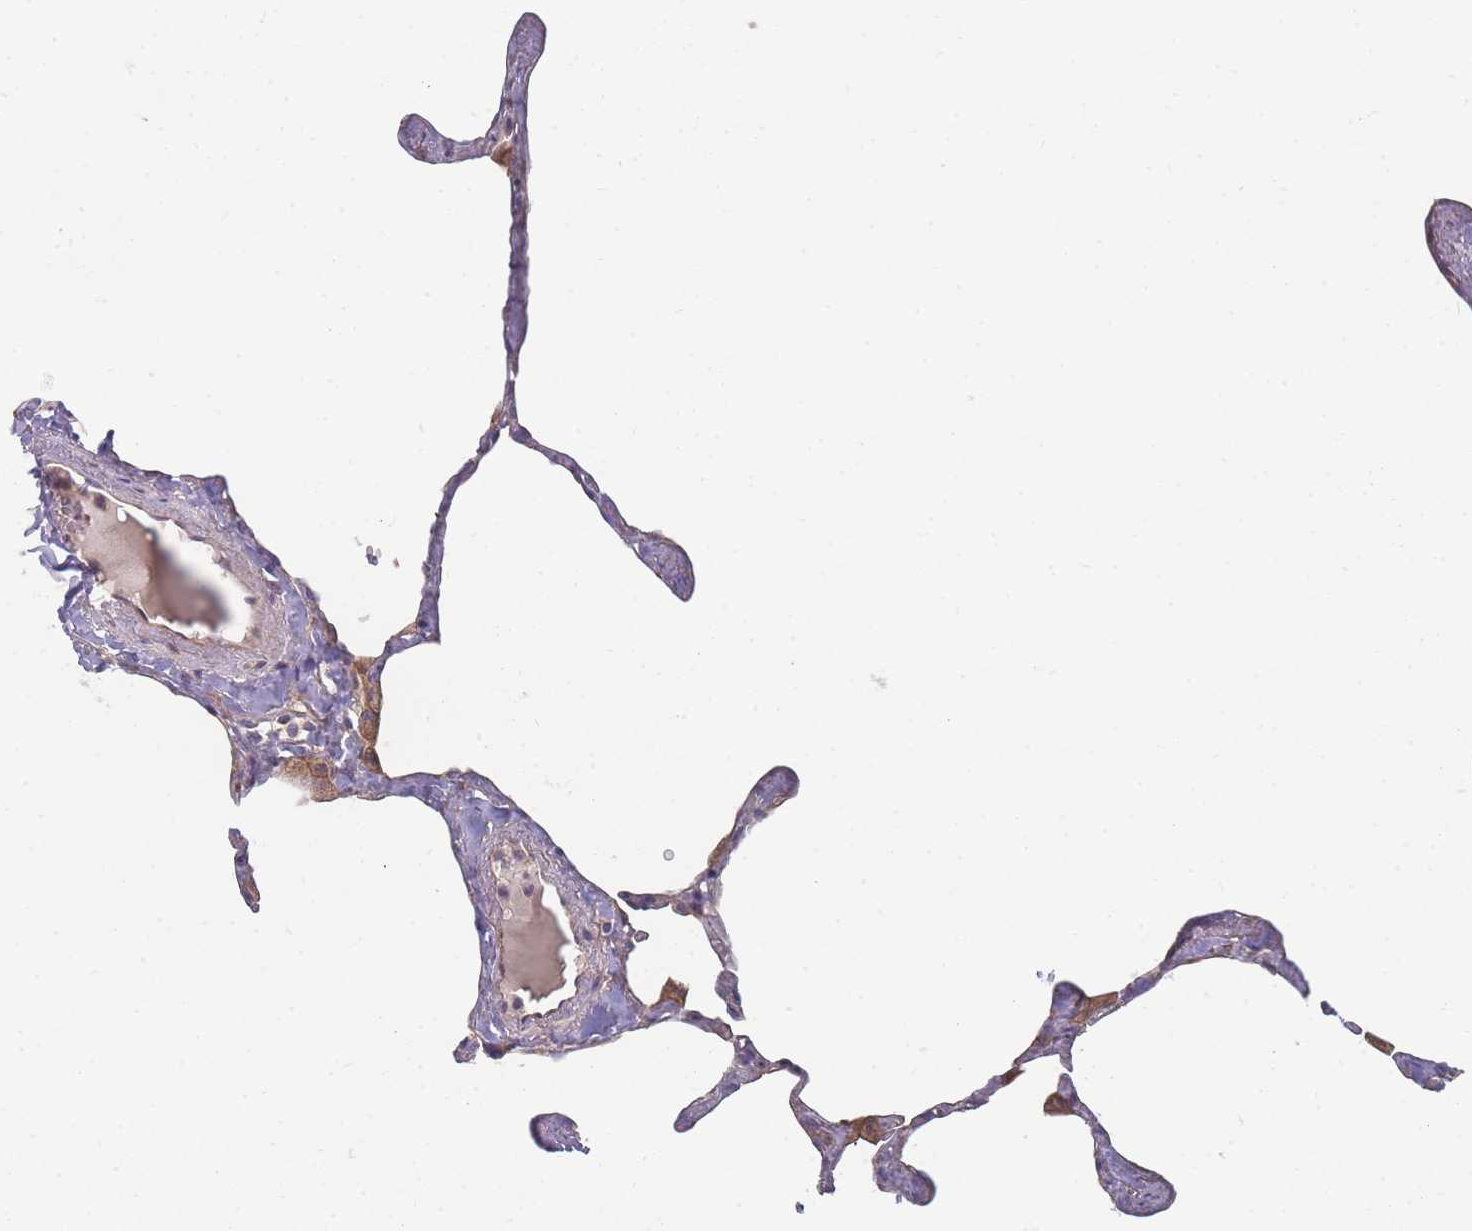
{"staining": {"intensity": "moderate", "quantity": "25%-75%", "location": "cytoplasmic/membranous"}, "tissue": "lung", "cell_type": "Alveolar cells", "image_type": "normal", "snomed": [{"axis": "morphology", "description": "Normal tissue, NOS"}, {"axis": "topography", "description": "Lung"}], "caption": "Immunohistochemistry (IHC) micrograph of benign lung: human lung stained using IHC reveals medium levels of moderate protein expression localized specifically in the cytoplasmic/membranous of alveolar cells, appearing as a cytoplasmic/membranous brown color.", "gene": "SLC35B4", "patient": {"sex": "male", "age": 65}}